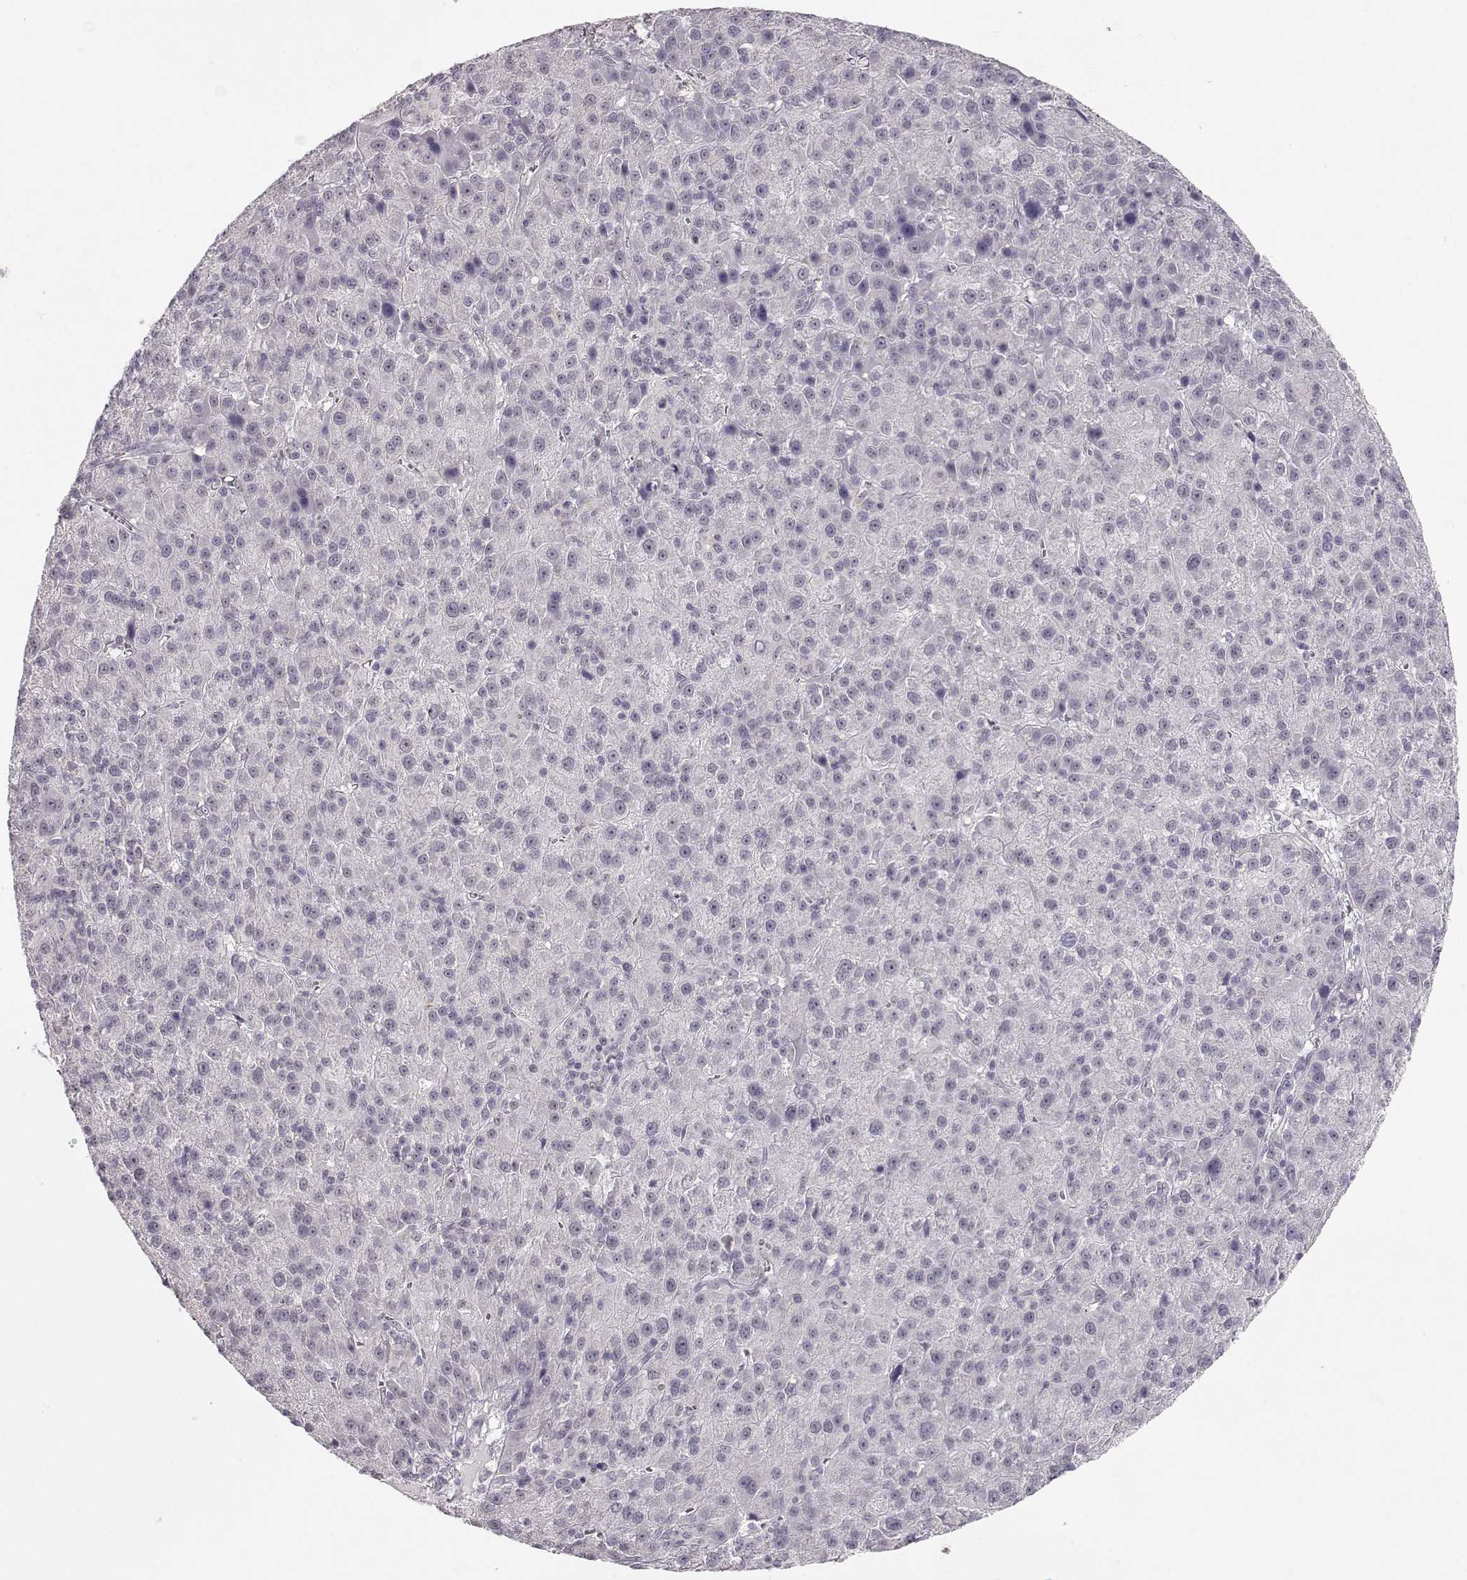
{"staining": {"intensity": "negative", "quantity": "none", "location": "none"}, "tissue": "liver cancer", "cell_type": "Tumor cells", "image_type": "cancer", "snomed": [{"axis": "morphology", "description": "Carcinoma, Hepatocellular, NOS"}, {"axis": "topography", "description": "Liver"}], "caption": "The photomicrograph demonstrates no significant positivity in tumor cells of hepatocellular carcinoma (liver).", "gene": "FAM205A", "patient": {"sex": "female", "age": 60}}